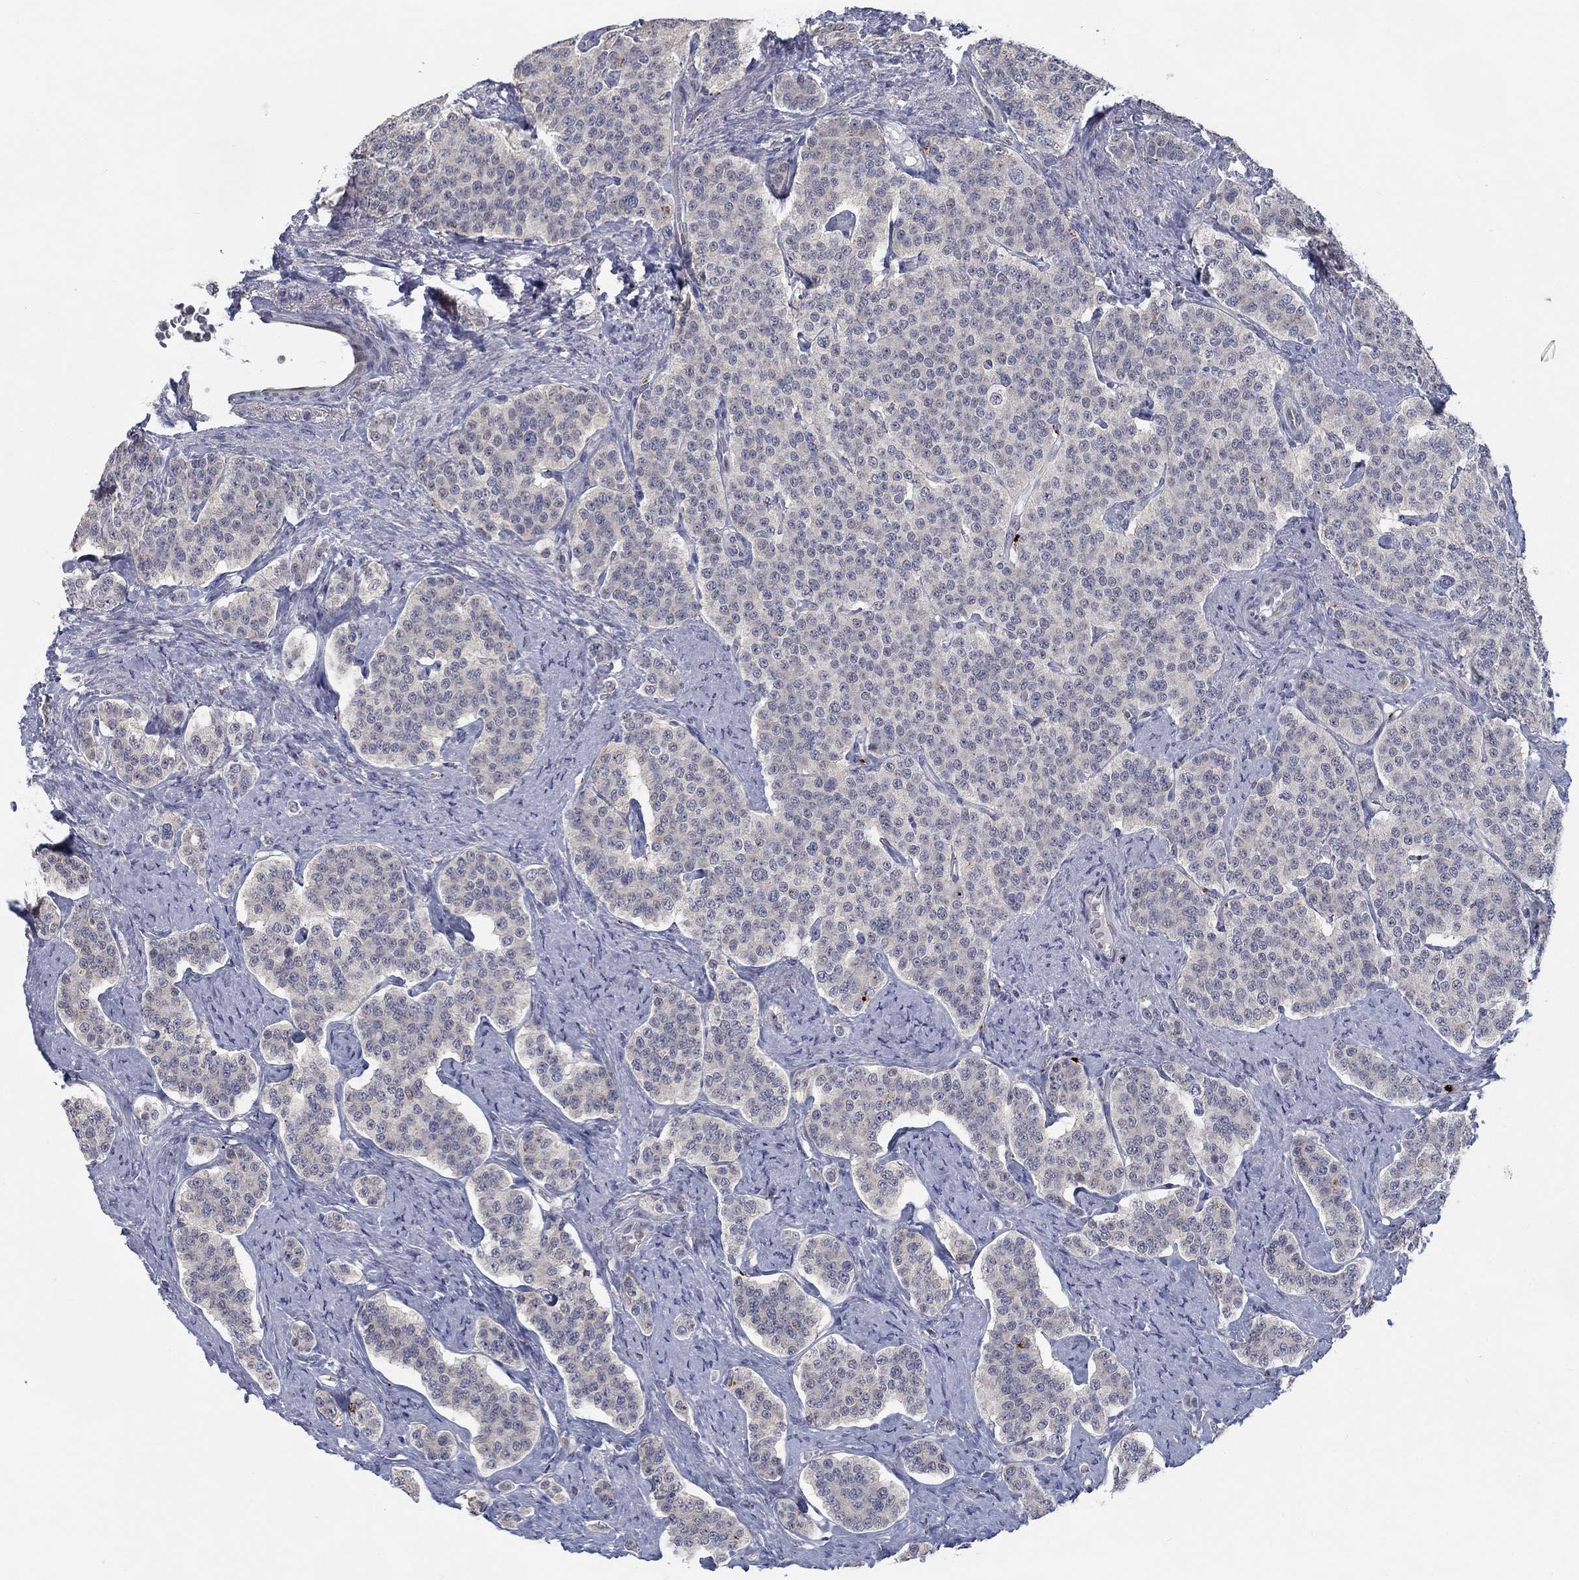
{"staining": {"intensity": "negative", "quantity": "none", "location": "none"}, "tissue": "carcinoid", "cell_type": "Tumor cells", "image_type": "cancer", "snomed": [{"axis": "morphology", "description": "Carcinoid, malignant, NOS"}, {"axis": "topography", "description": "Small intestine"}], "caption": "The immunohistochemistry (IHC) histopathology image has no significant positivity in tumor cells of carcinoid (malignant) tissue.", "gene": "MTSS2", "patient": {"sex": "female", "age": 58}}